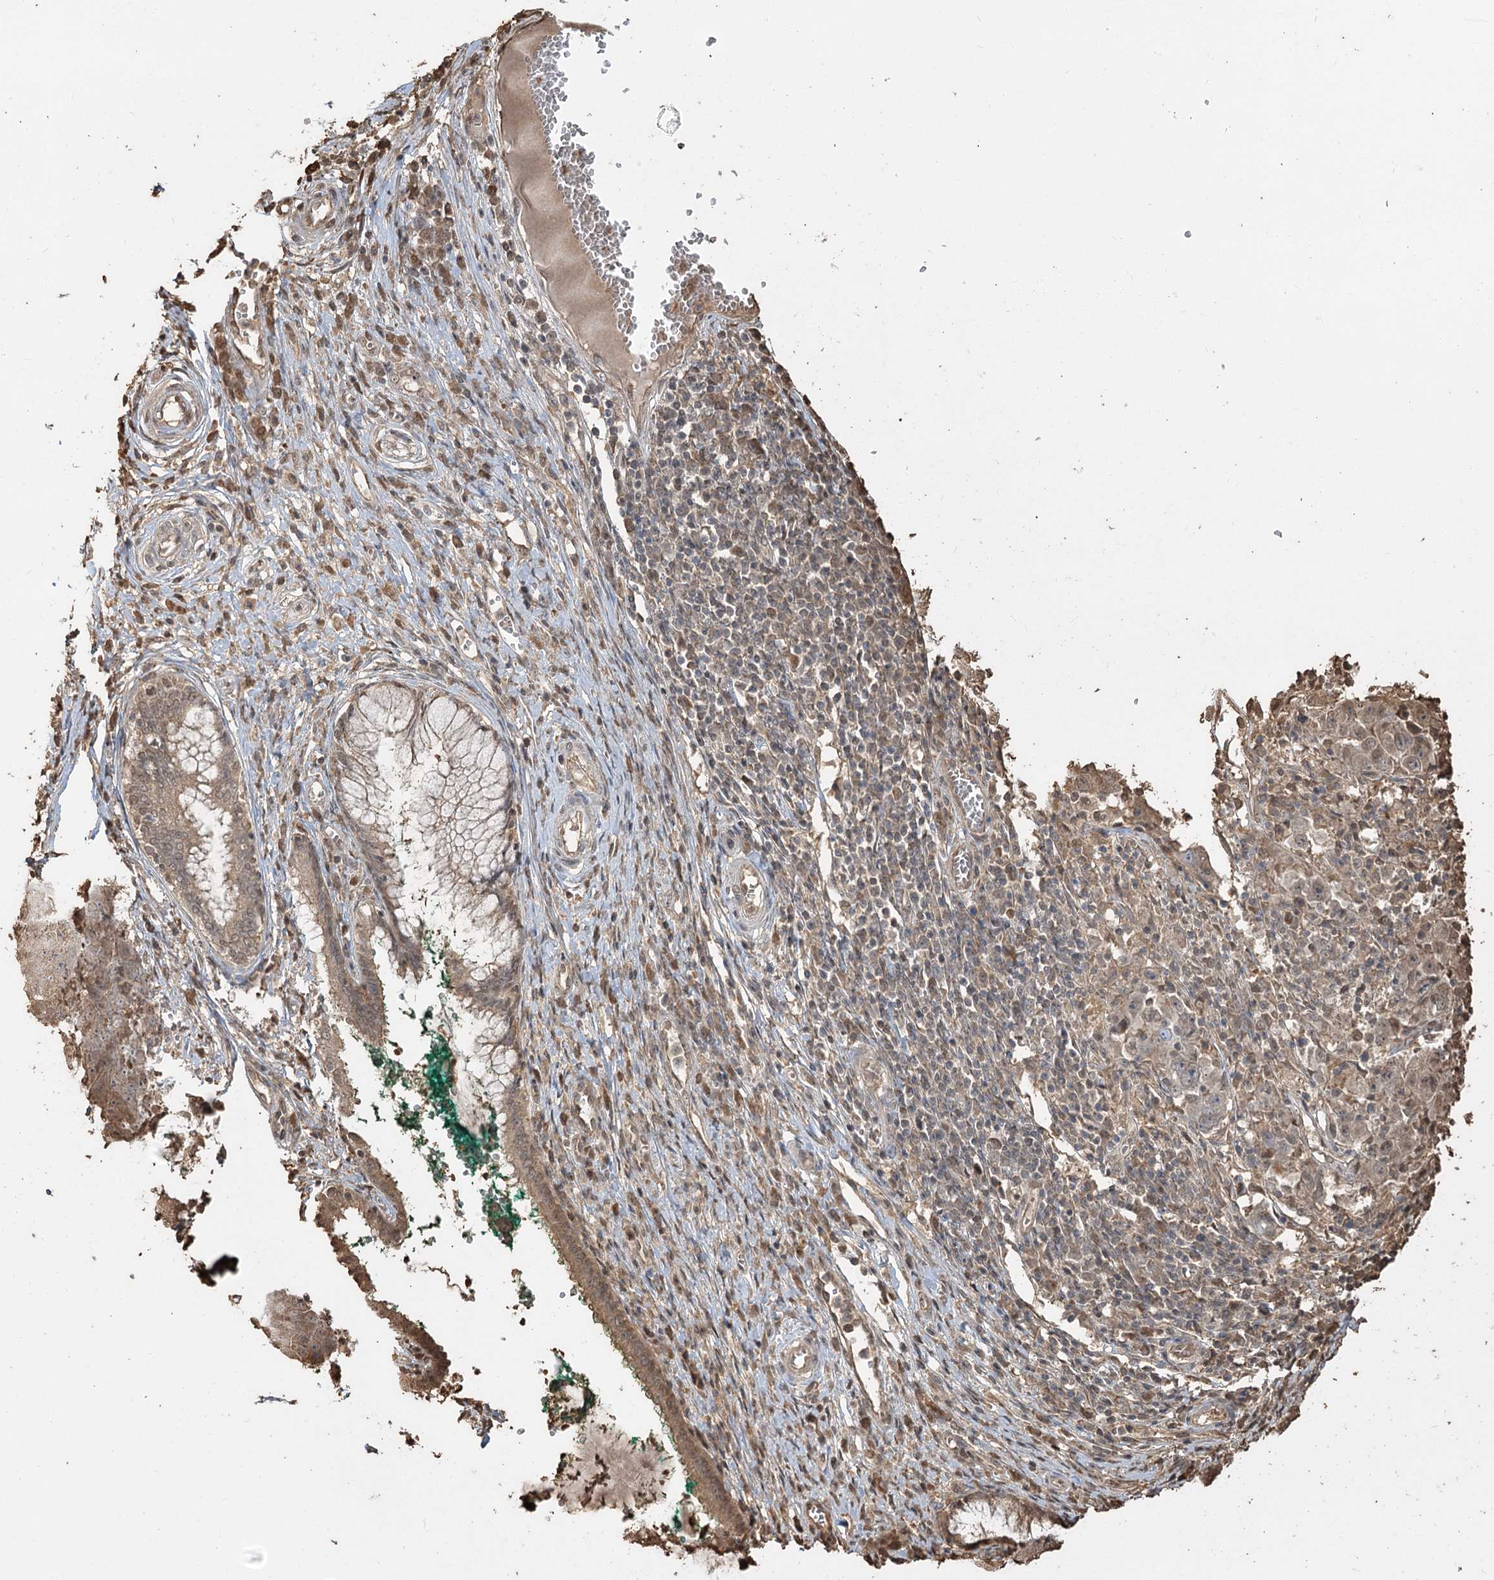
{"staining": {"intensity": "moderate", "quantity": ">75%", "location": "cytoplasmic/membranous"}, "tissue": "cervix", "cell_type": "Glandular cells", "image_type": "normal", "snomed": [{"axis": "morphology", "description": "Normal tissue, NOS"}, {"axis": "morphology", "description": "Adenocarcinoma, NOS"}, {"axis": "topography", "description": "Cervix"}], "caption": "Protein expression analysis of unremarkable cervix displays moderate cytoplasmic/membranous positivity in approximately >75% of glandular cells.", "gene": "PLCH1", "patient": {"sex": "female", "age": 29}}